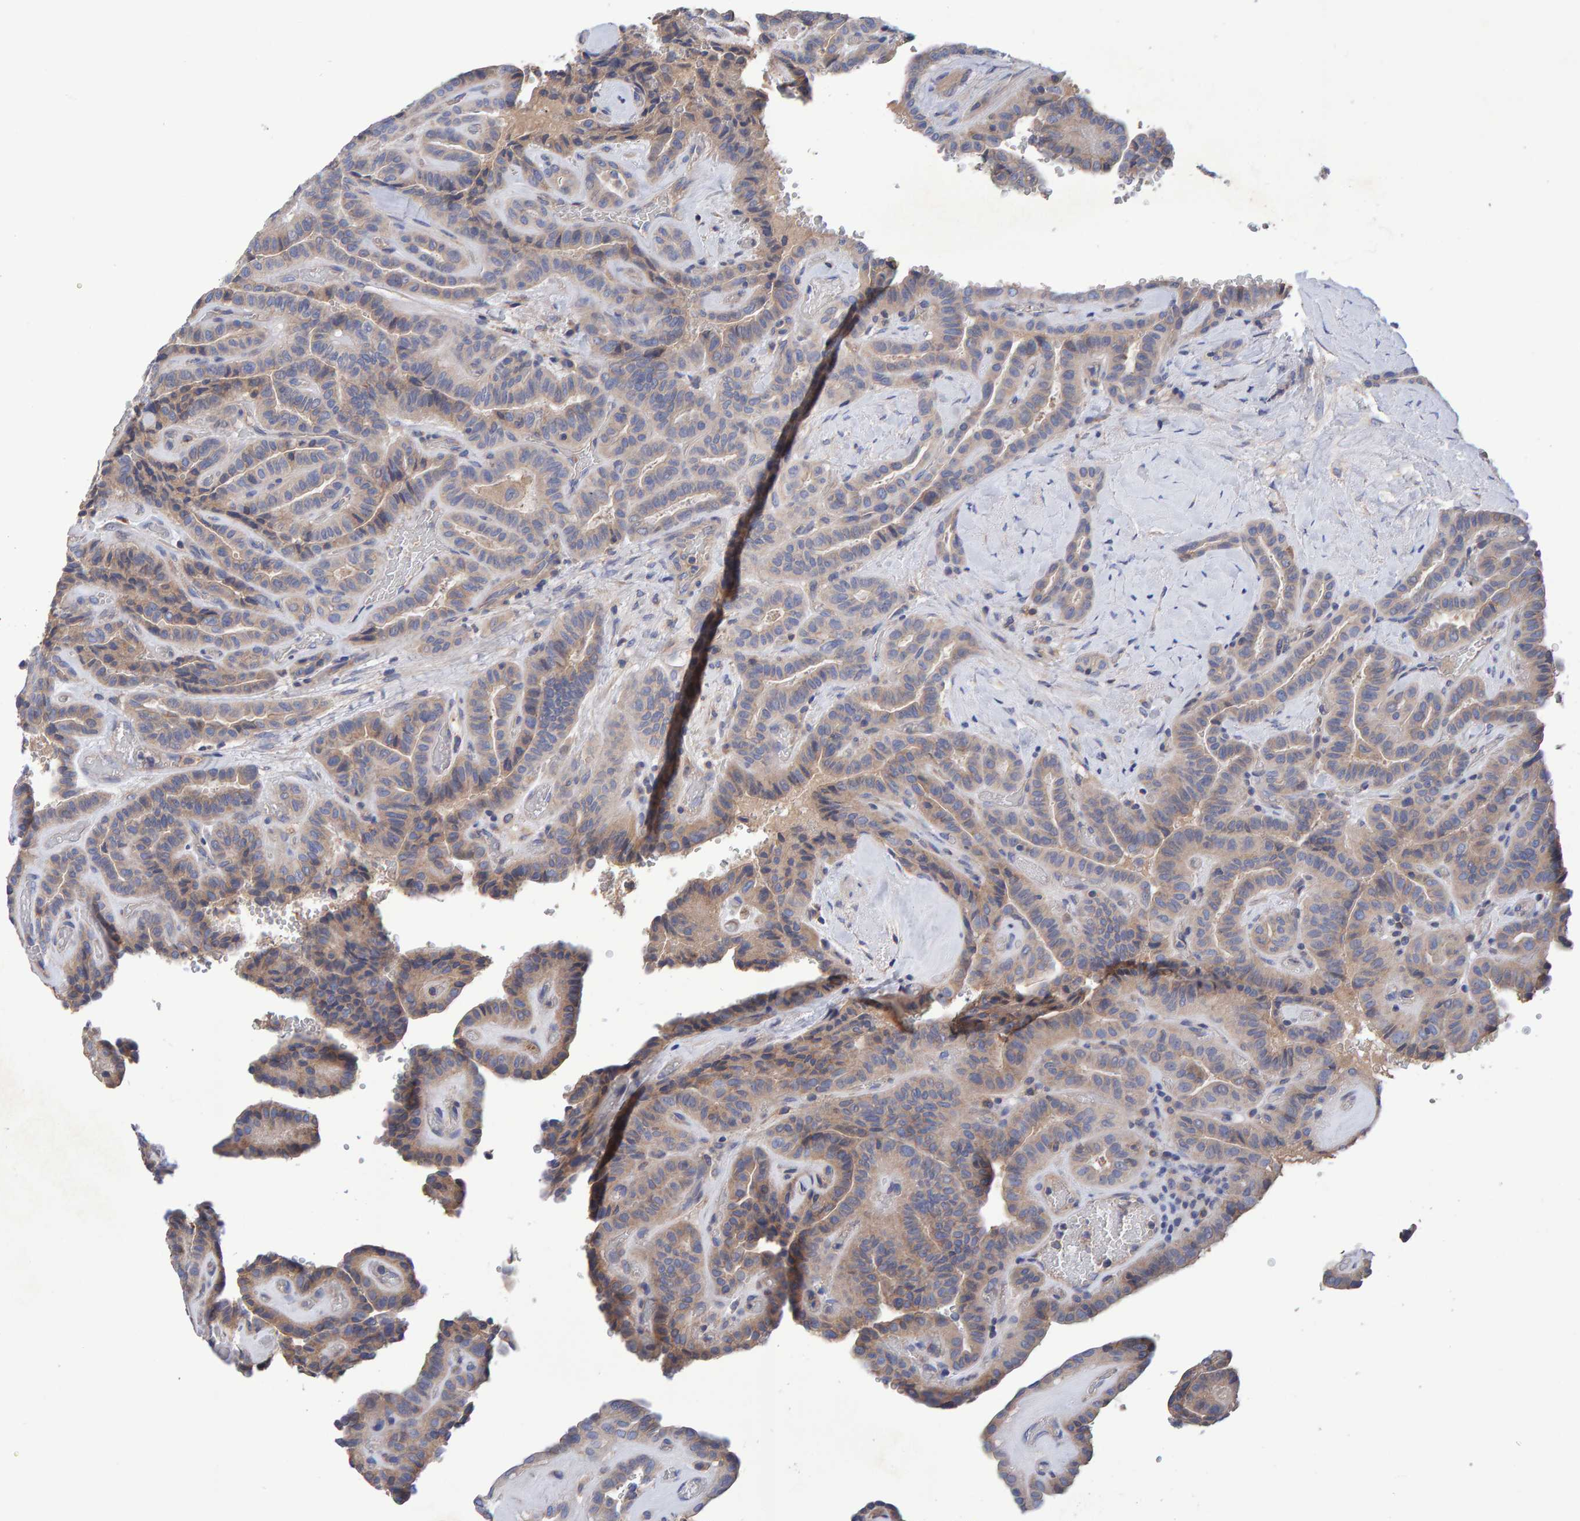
{"staining": {"intensity": "weak", "quantity": ">75%", "location": "cytoplasmic/membranous"}, "tissue": "thyroid cancer", "cell_type": "Tumor cells", "image_type": "cancer", "snomed": [{"axis": "morphology", "description": "Papillary adenocarcinoma, NOS"}, {"axis": "topography", "description": "Thyroid gland"}], "caption": "Thyroid papillary adenocarcinoma stained with DAB (3,3'-diaminobenzidine) immunohistochemistry (IHC) reveals low levels of weak cytoplasmic/membranous positivity in about >75% of tumor cells.", "gene": "EFR3A", "patient": {"sex": "male", "age": 77}}